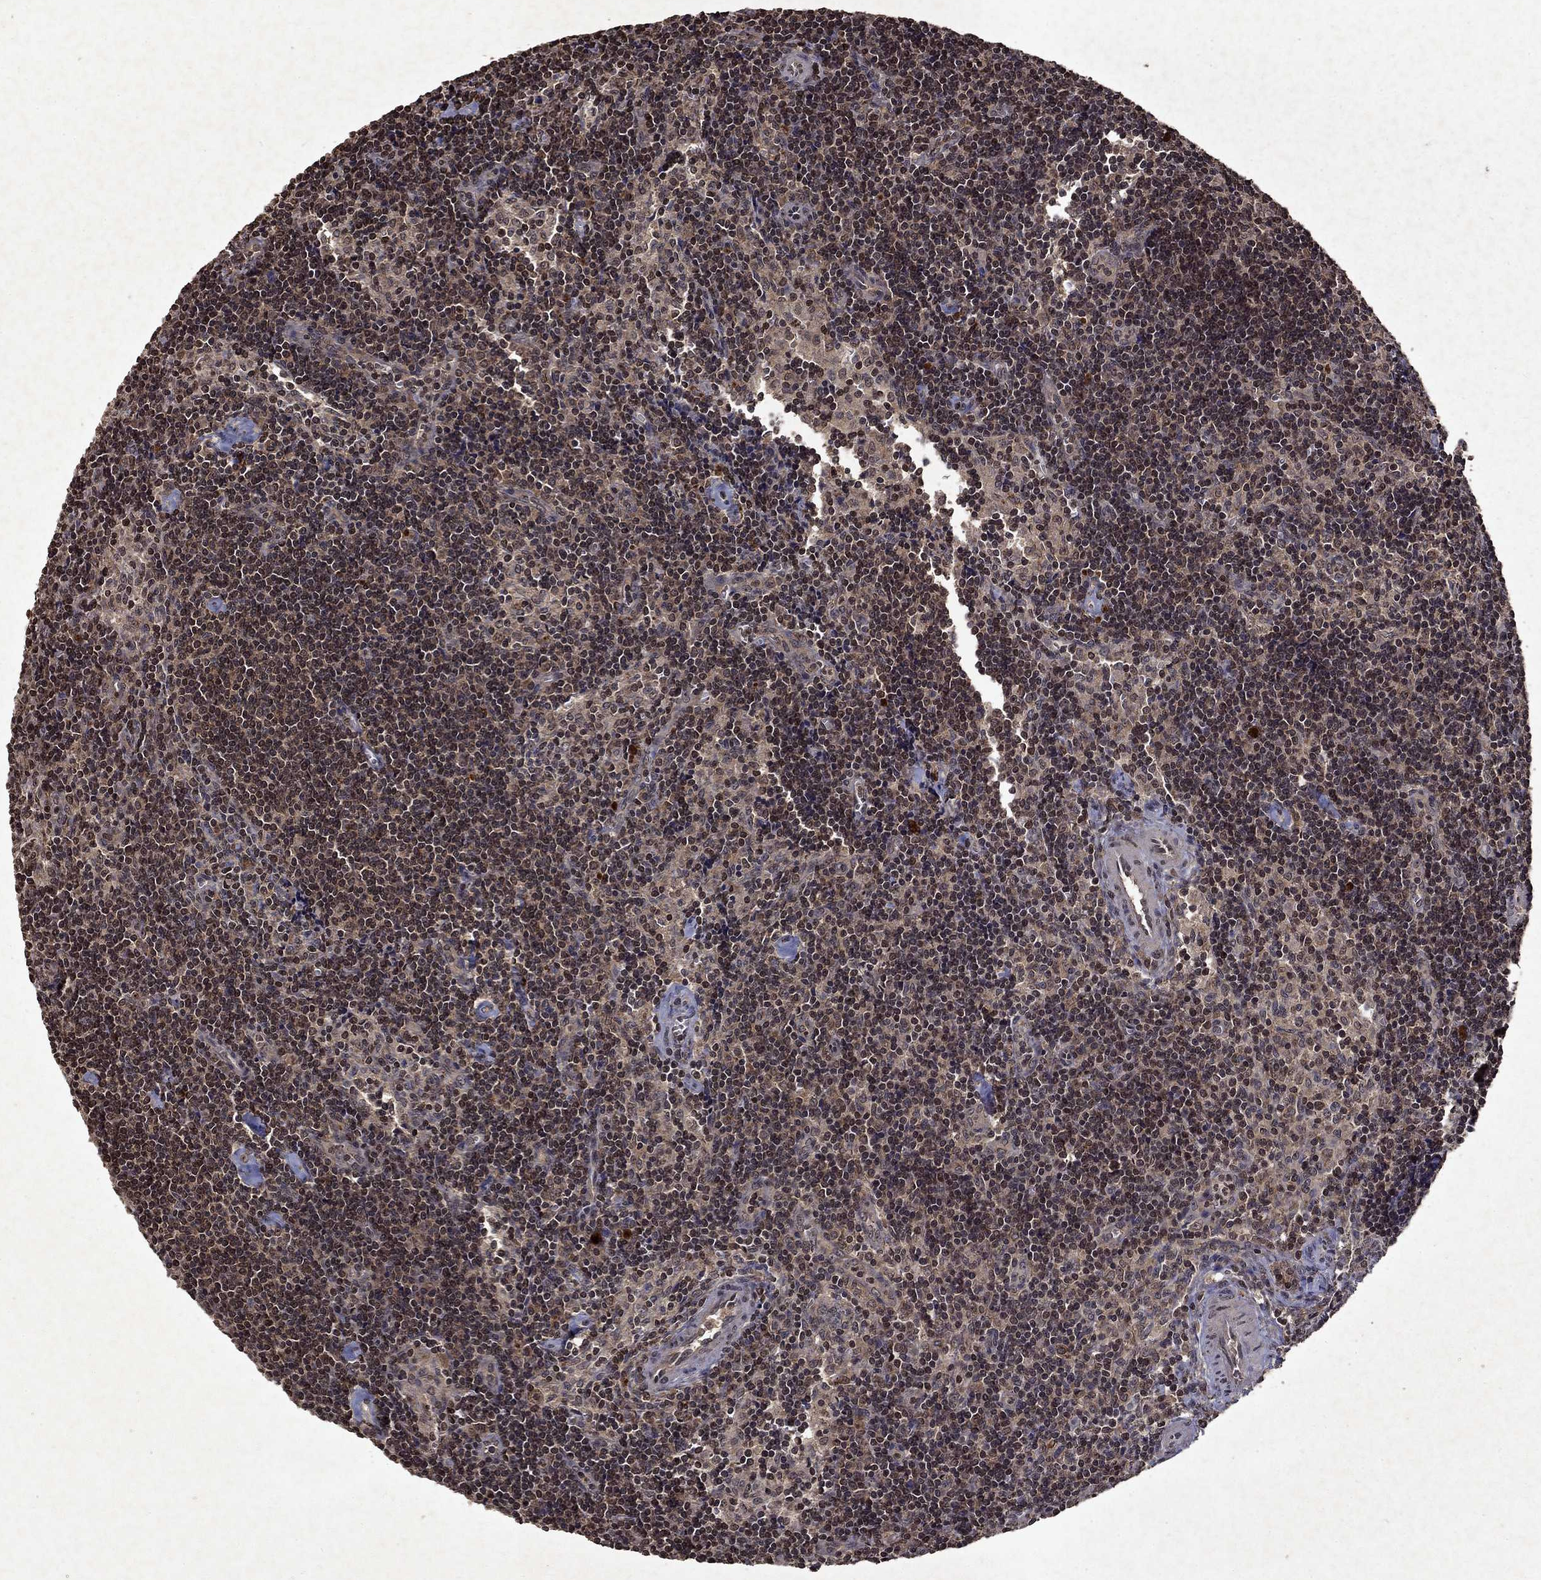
{"staining": {"intensity": "weak", "quantity": ">75%", "location": "nuclear"}, "tissue": "lymph node", "cell_type": "Germinal center cells", "image_type": "normal", "snomed": [{"axis": "morphology", "description": "Normal tissue, NOS"}, {"axis": "topography", "description": "Lymph node"}], "caption": "Immunohistochemical staining of unremarkable human lymph node demonstrates low levels of weak nuclear staining in about >75% of germinal center cells.", "gene": "PIN4", "patient": {"sex": "female", "age": 51}}